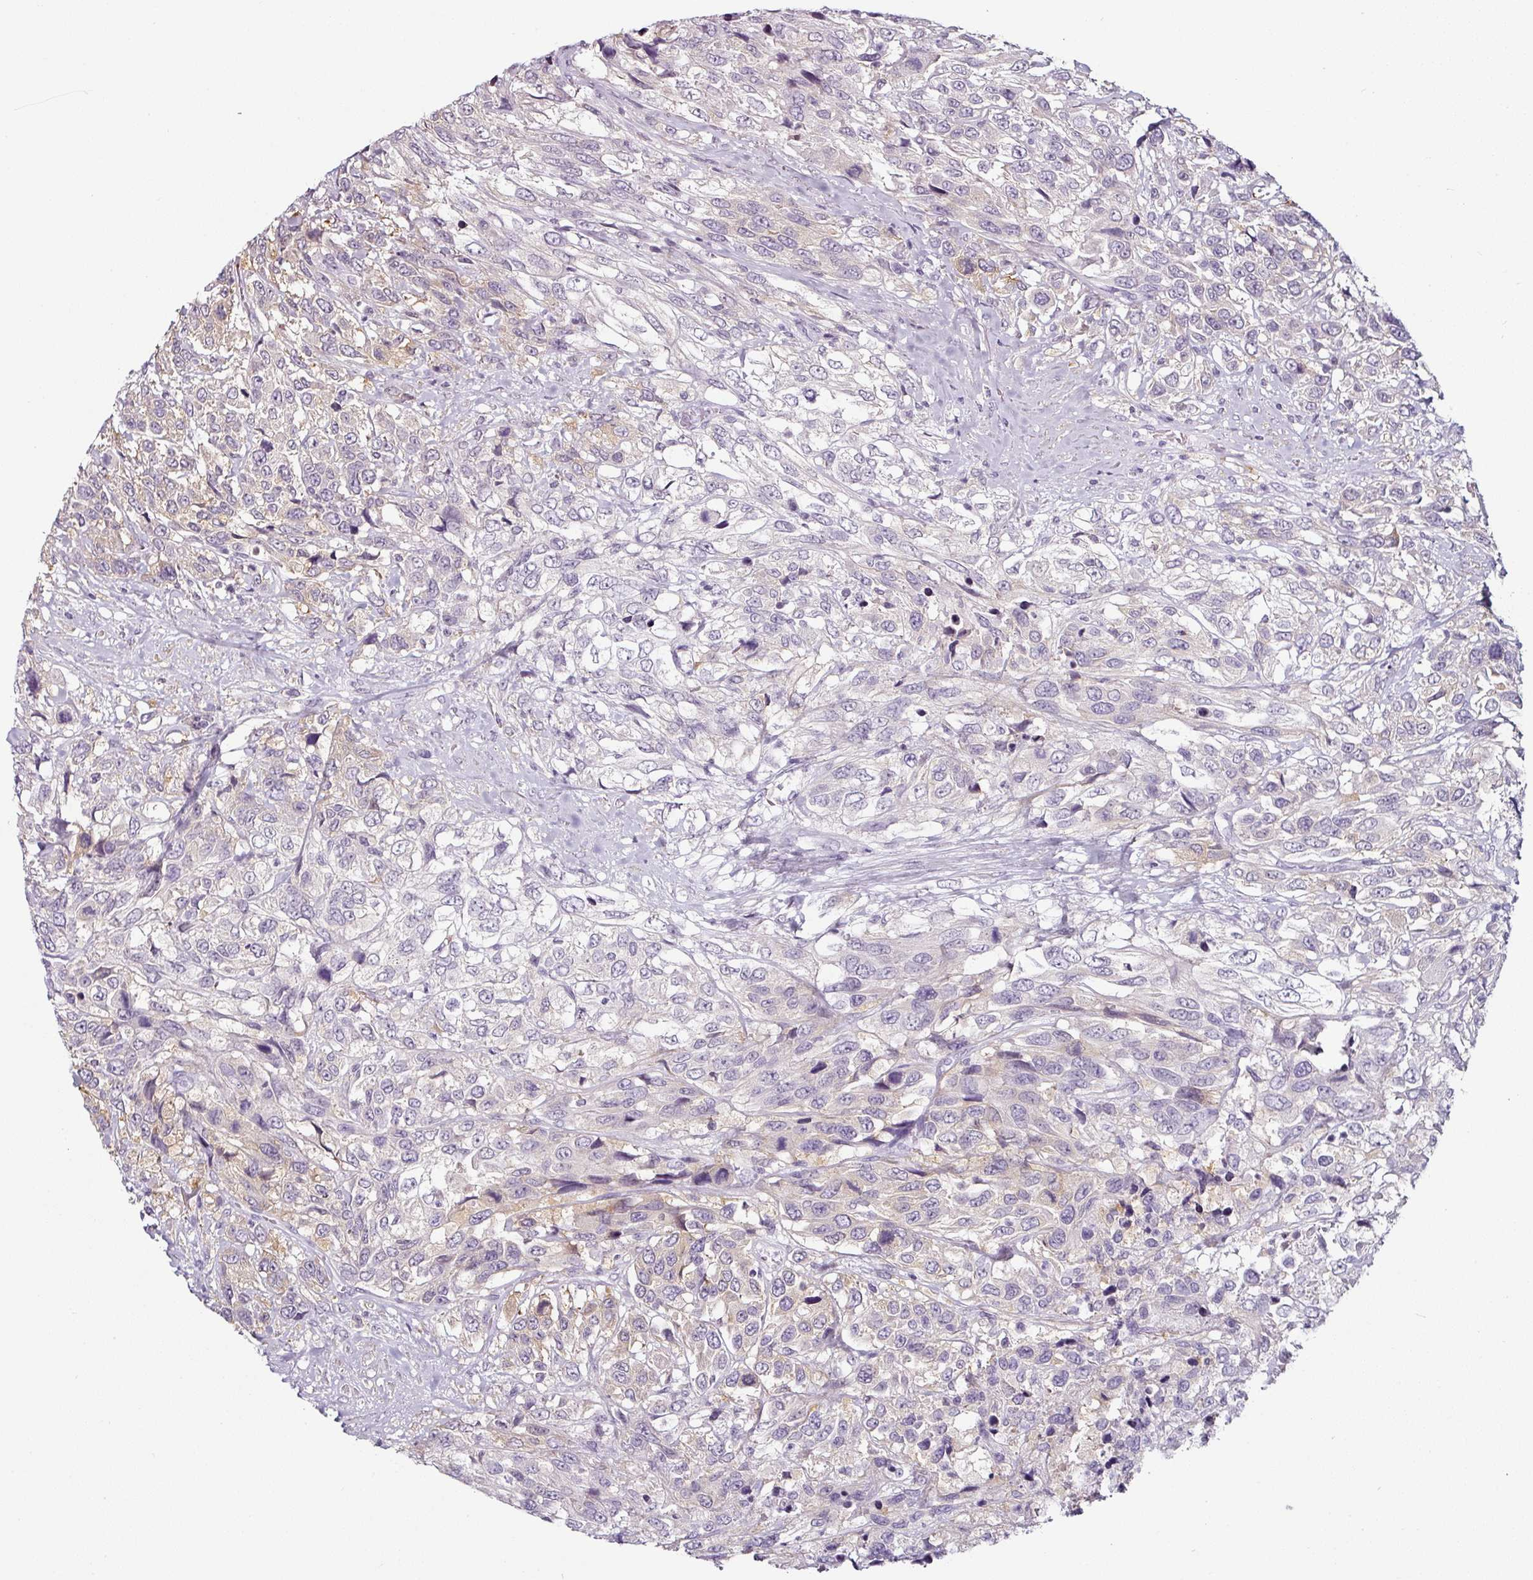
{"staining": {"intensity": "negative", "quantity": "none", "location": "none"}, "tissue": "urothelial cancer", "cell_type": "Tumor cells", "image_type": "cancer", "snomed": [{"axis": "morphology", "description": "Urothelial carcinoma, High grade"}, {"axis": "topography", "description": "Urinary bladder"}], "caption": "Tumor cells are negative for brown protein staining in urothelial carcinoma (high-grade).", "gene": "CAP2", "patient": {"sex": "female", "age": 70}}